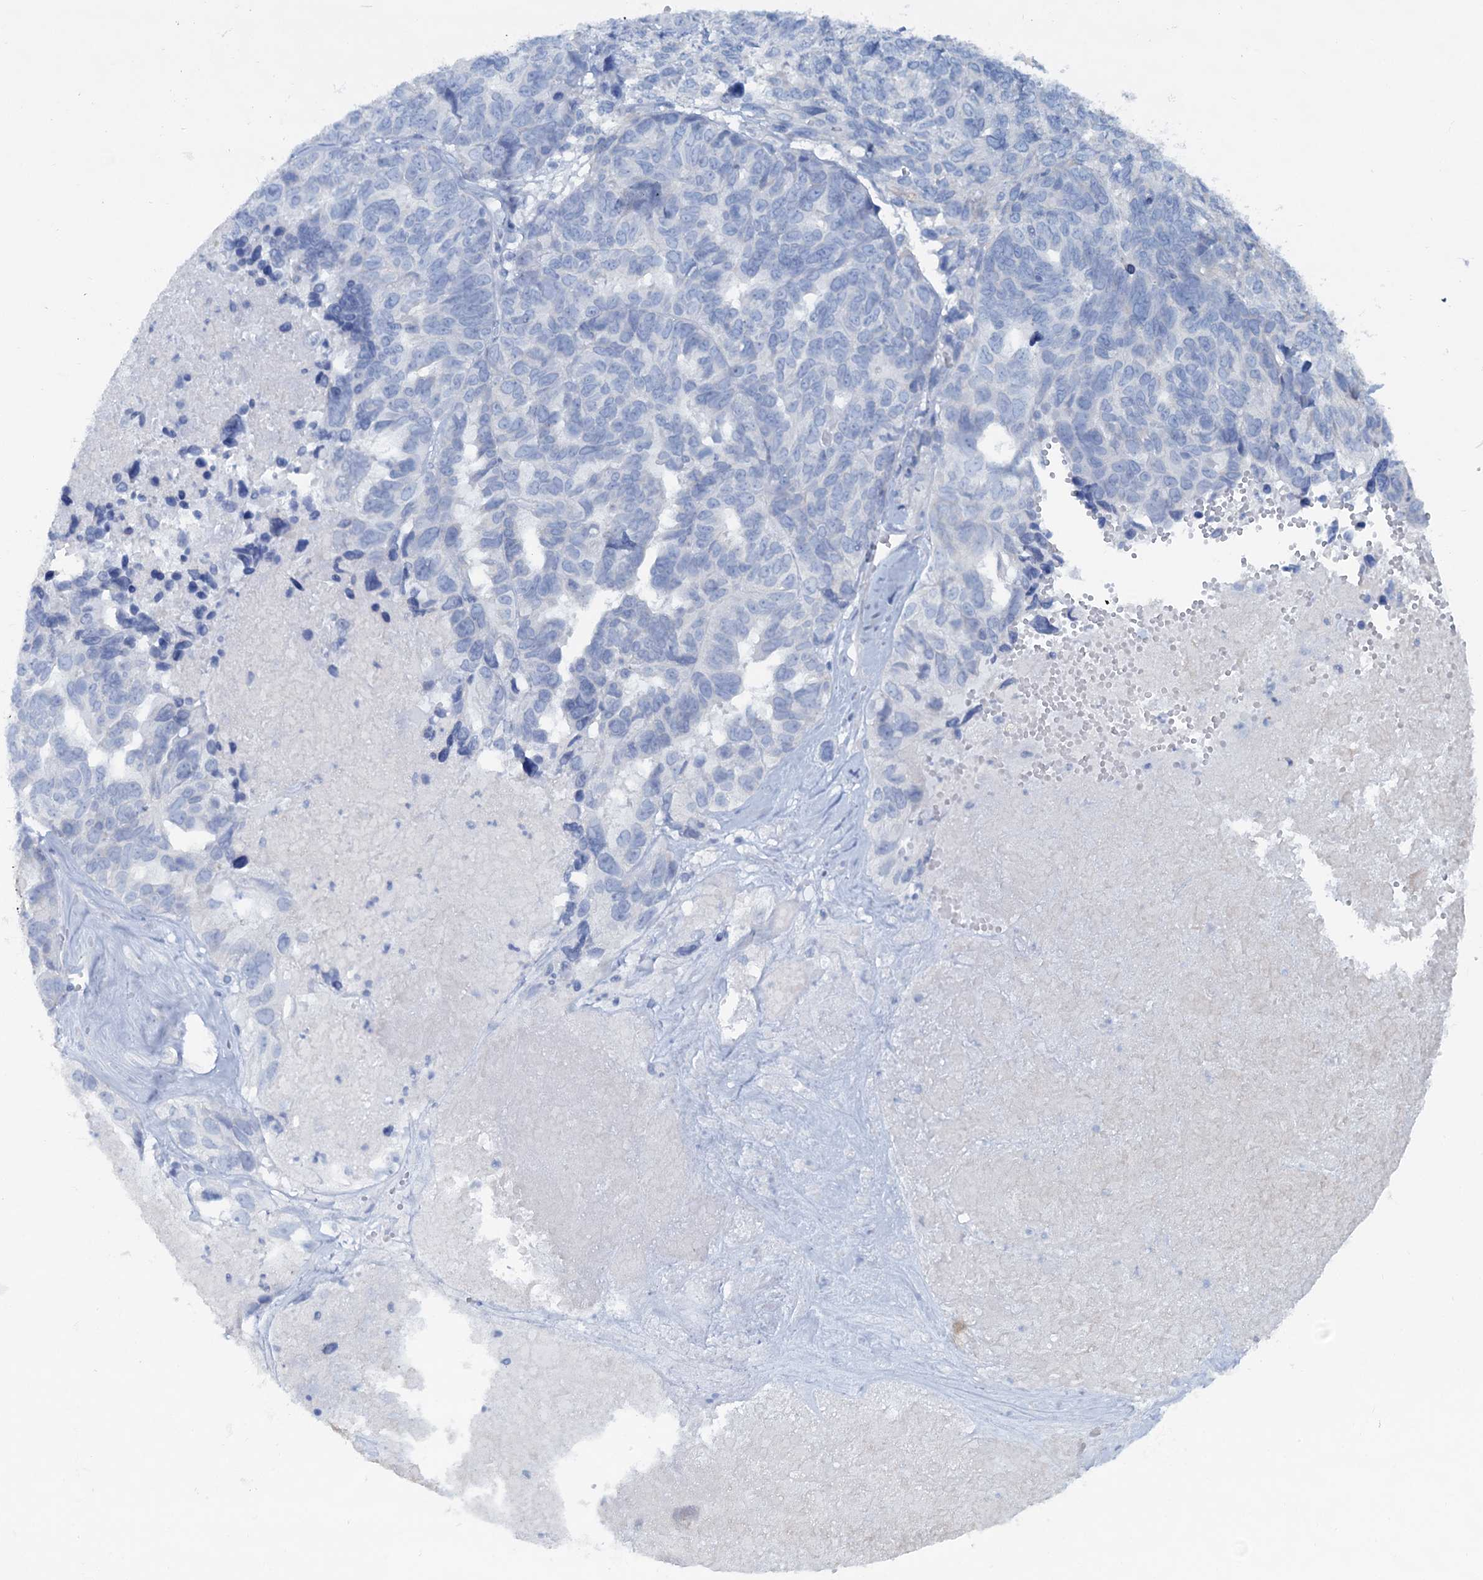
{"staining": {"intensity": "negative", "quantity": "none", "location": "none"}, "tissue": "ovarian cancer", "cell_type": "Tumor cells", "image_type": "cancer", "snomed": [{"axis": "morphology", "description": "Cystadenocarcinoma, serous, NOS"}, {"axis": "topography", "description": "Ovary"}], "caption": "Tumor cells are negative for protein expression in human ovarian serous cystadenocarcinoma.", "gene": "SLC1A3", "patient": {"sex": "female", "age": 79}}